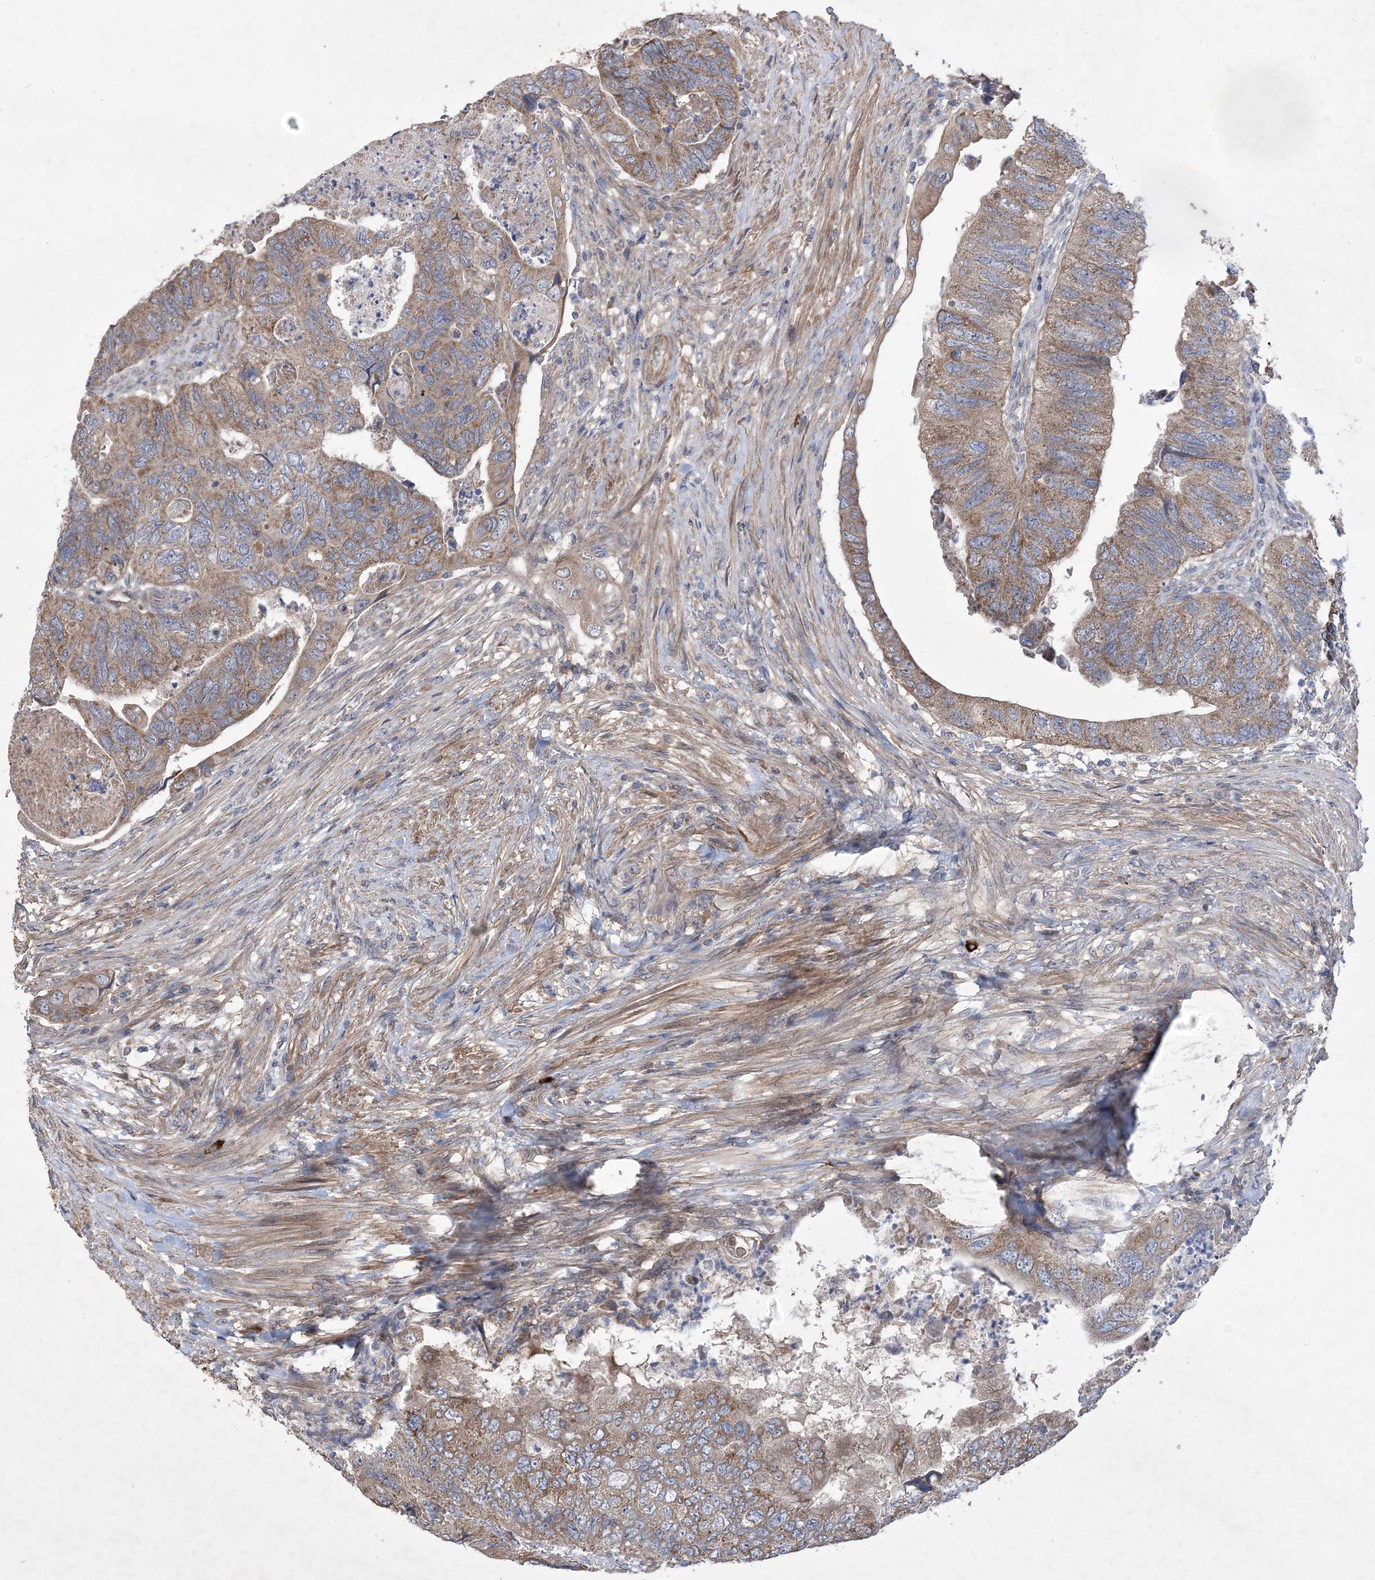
{"staining": {"intensity": "moderate", "quantity": ">75%", "location": "cytoplasmic/membranous"}, "tissue": "colorectal cancer", "cell_type": "Tumor cells", "image_type": "cancer", "snomed": [{"axis": "morphology", "description": "Adenocarcinoma, NOS"}, {"axis": "topography", "description": "Rectum"}], "caption": "The photomicrograph demonstrates staining of adenocarcinoma (colorectal), revealing moderate cytoplasmic/membranous protein positivity (brown color) within tumor cells. (DAB IHC, brown staining for protein, blue staining for nuclei).", "gene": "MTRF1L", "patient": {"sex": "male", "age": 63}}